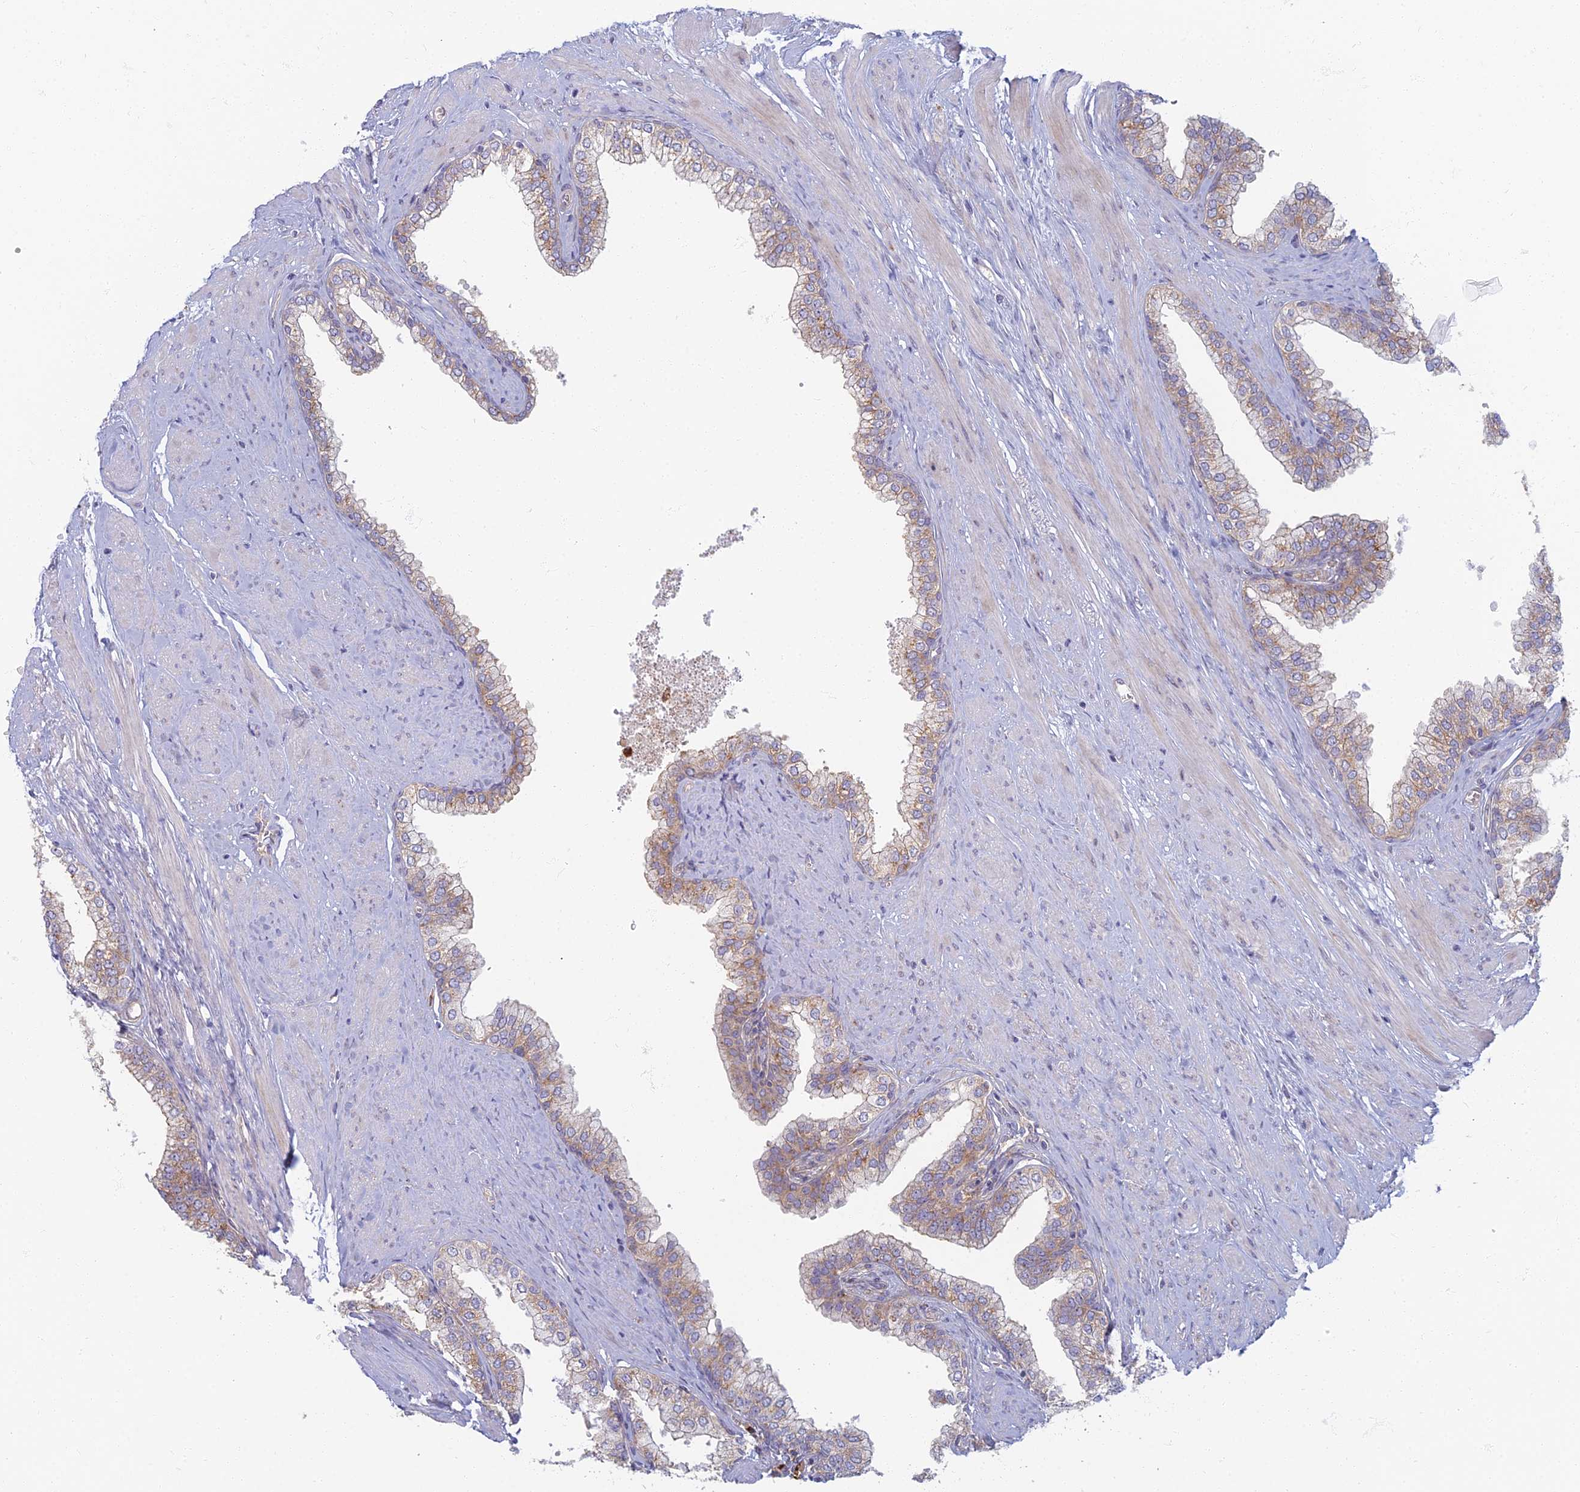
{"staining": {"intensity": "moderate", "quantity": "25%-75%", "location": "cytoplasmic/membranous"}, "tissue": "prostate", "cell_type": "Glandular cells", "image_type": "normal", "snomed": [{"axis": "morphology", "description": "Normal tissue, NOS"}, {"axis": "morphology", "description": "Urothelial carcinoma, Low grade"}, {"axis": "topography", "description": "Urinary bladder"}, {"axis": "topography", "description": "Prostate"}], "caption": "Immunohistochemical staining of benign human prostate shows medium levels of moderate cytoplasmic/membranous staining in approximately 25%-75% of glandular cells.", "gene": "PROX2", "patient": {"sex": "male", "age": 60}}